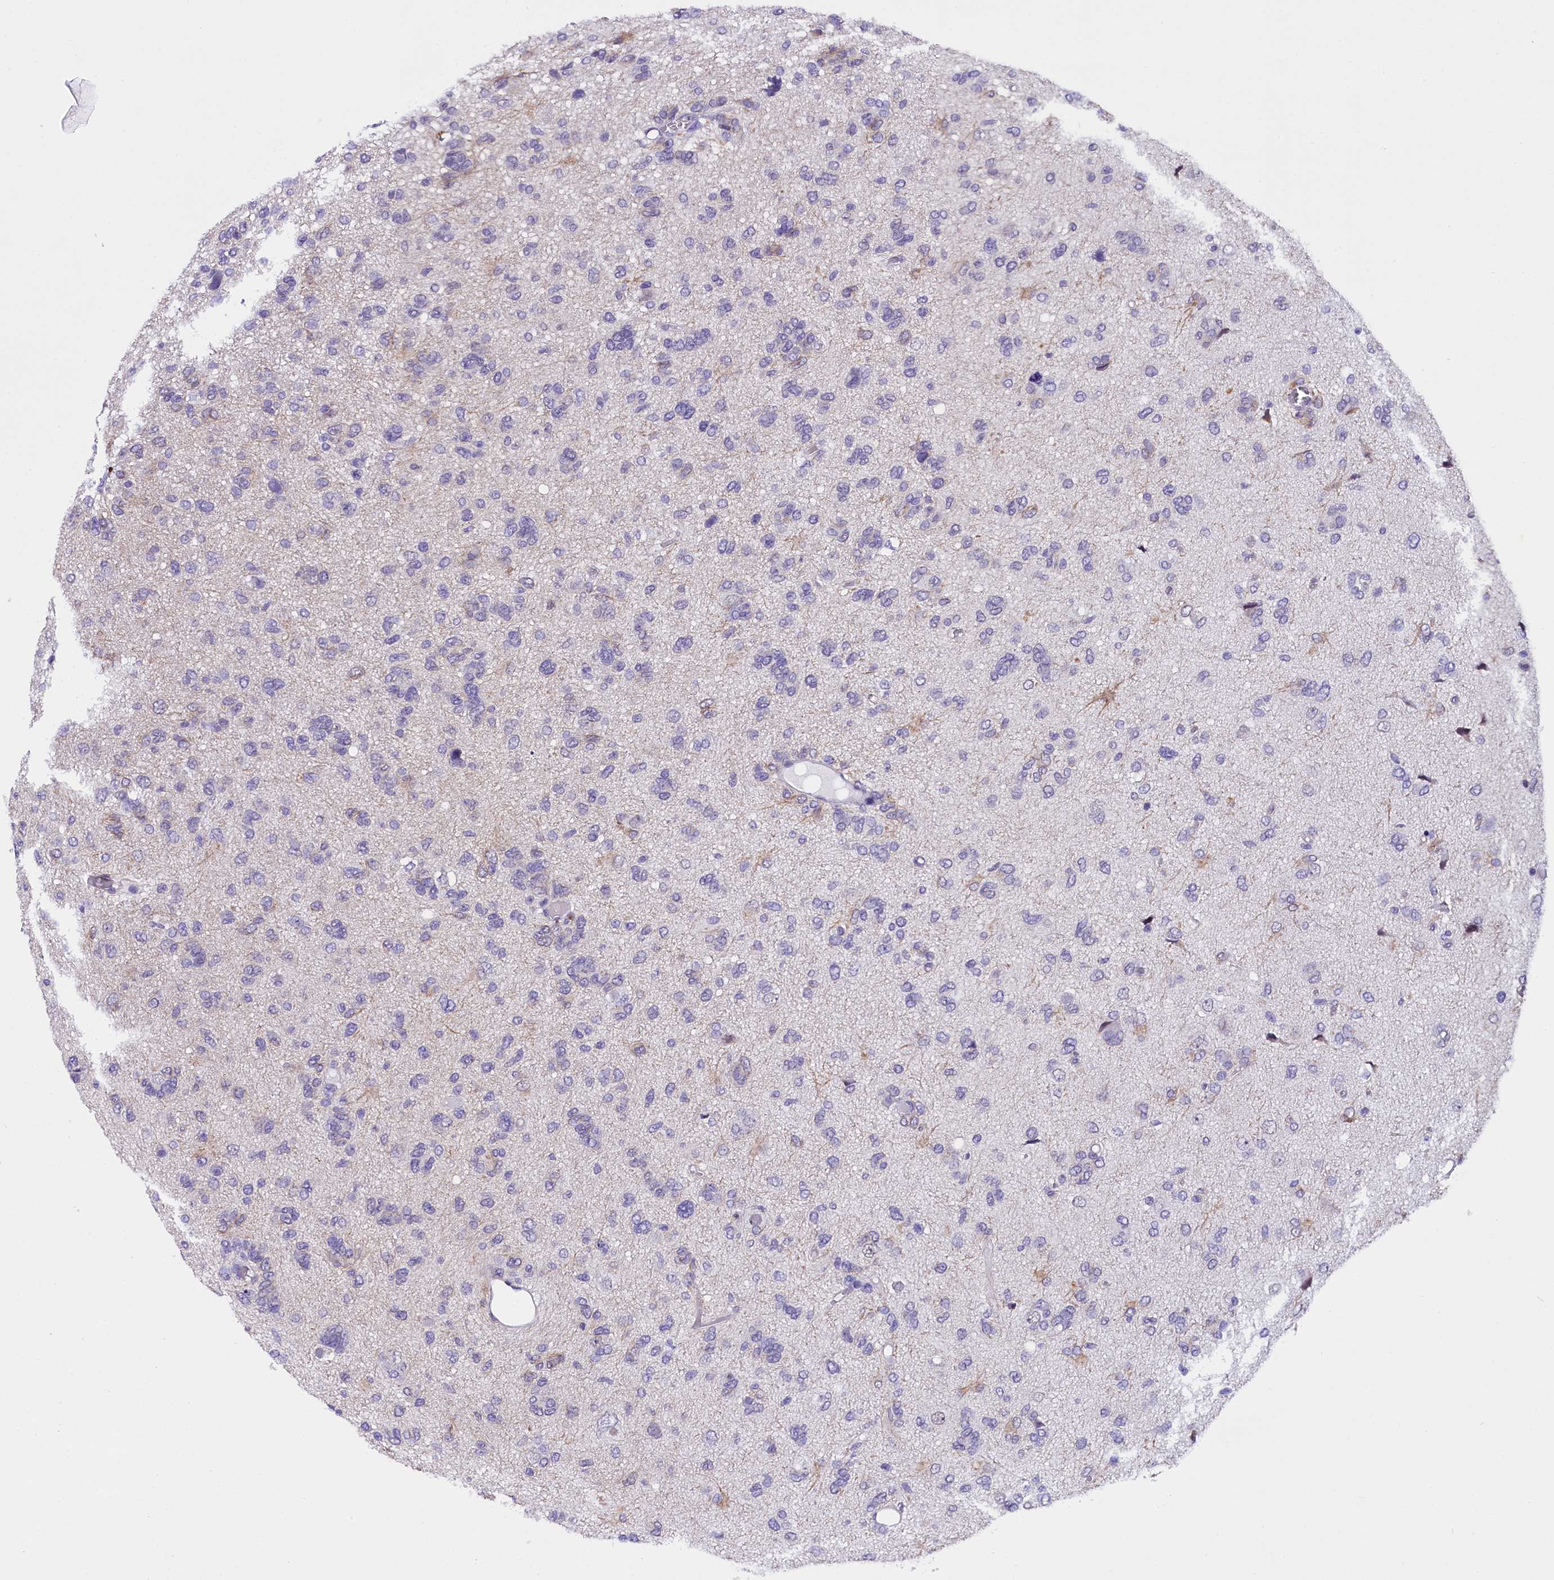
{"staining": {"intensity": "negative", "quantity": "none", "location": "none"}, "tissue": "glioma", "cell_type": "Tumor cells", "image_type": "cancer", "snomed": [{"axis": "morphology", "description": "Glioma, malignant, High grade"}, {"axis": "topography", "description": "Brain"}], "caption": "Human high-grade glioma (malignant) stained for a protein using immunohistochemistry (IHC) displays no positivity in tumor cells.", "gene": "IQCN", "patient": {"sex": "female", "age": 59}}